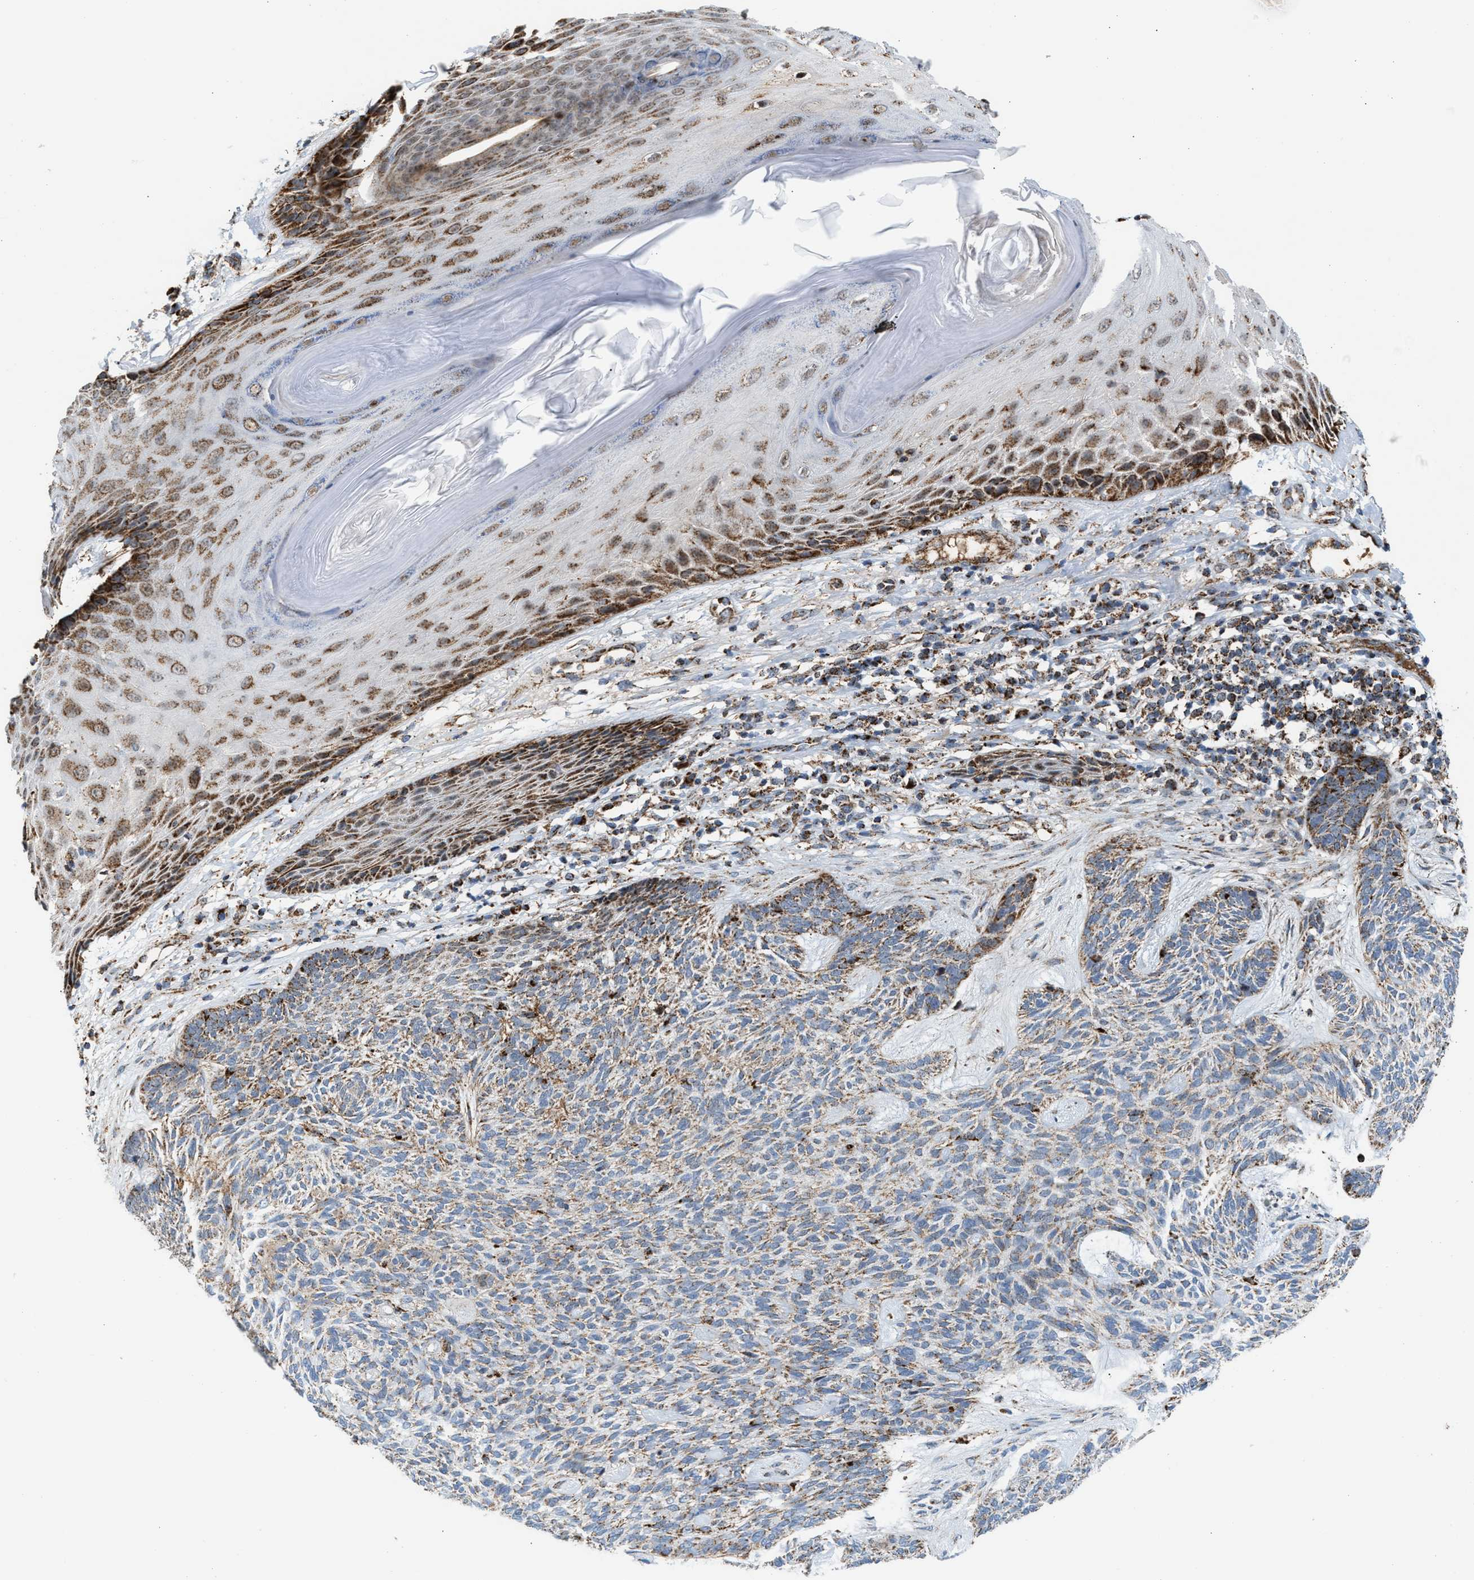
{"staining": {"intensity": "moderate", "quantity": "25%-75%", "location": "cytoplasmic/membranous"}, "tissue": "skin cancer", "cell_type": "Tumor cells", "image_type": "cancer", "snomed": [{"axis": "morphology", "description": "Basal cell carcinoma"}, {"axis": "topography", "description": "Skin"}], "caption": "Immunohistochemistry staining of skin cancer (basal cell carcinoma), which shows medium levels of moderate cytoplasmic/membranous positivity in approximately 25%-75% of tumor cells indicating moderate cytoplasmic/membranous protein staining. The staining was performed using DAB (brown) for protein detection and nuclei were counterstained in hematoxylin (blue).", "gene": "PMPCA", "patient": {"sex": "male", "age": 55}}